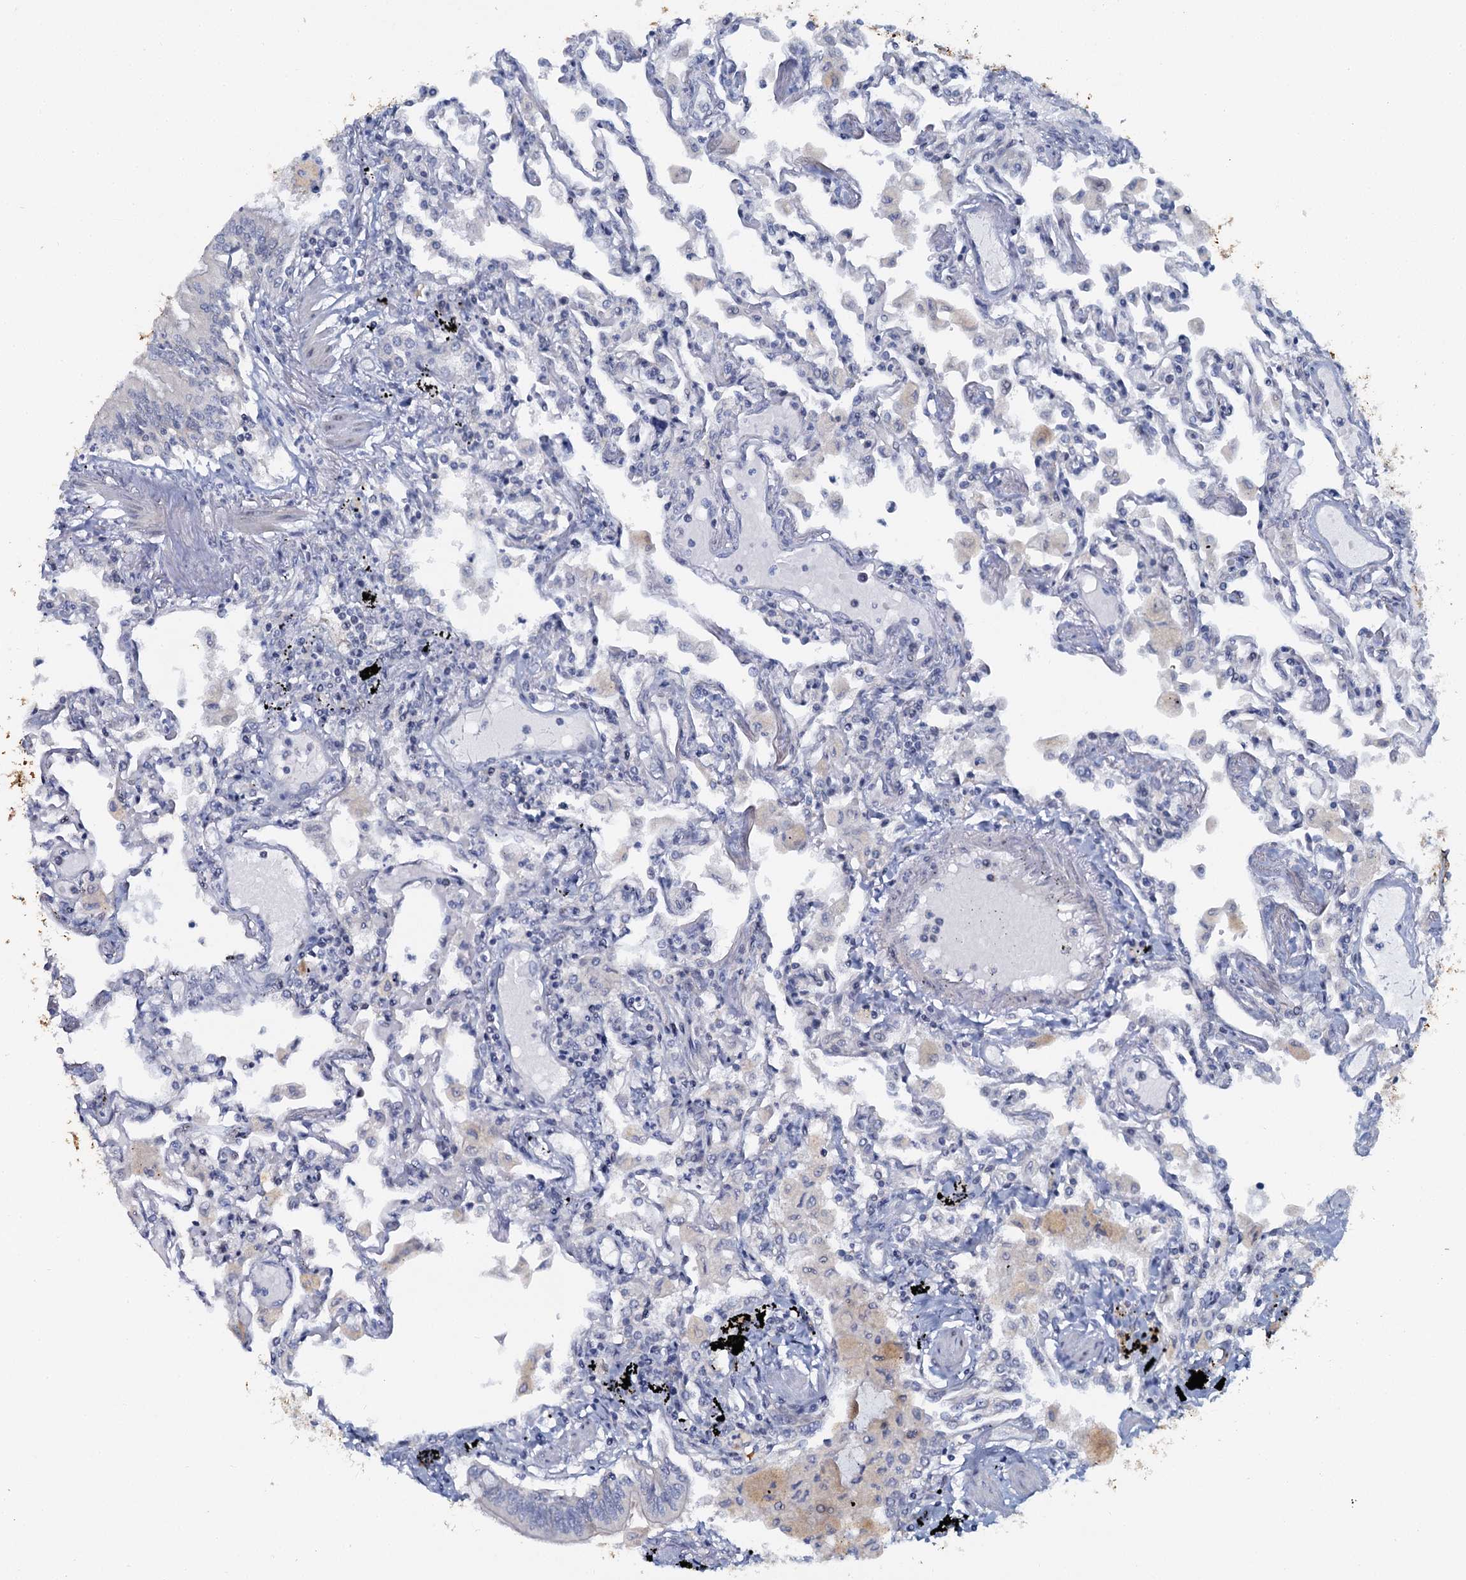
{"staining": {"intensity": "negative", "quantity": "none", "location": "none"}, "tissue": "lung", "cell_type": "Alveolar cells", "image_type": "normal", "snomed": [{"axis": "morphology", "description": "Normal tissue, NOS"}, {"axis": "topography", "description": "Bronchus"}, {"axis": "topography", "description": "Lung"}], "caption": "A high-resolution photomicrograph shows immunohistochemistry (IHC) staining of unremarkable lung, which reveals no significant positivity in alveolar cells.", "gene": "ACRBP", "patient": {"sex": "female", "age": 49}}